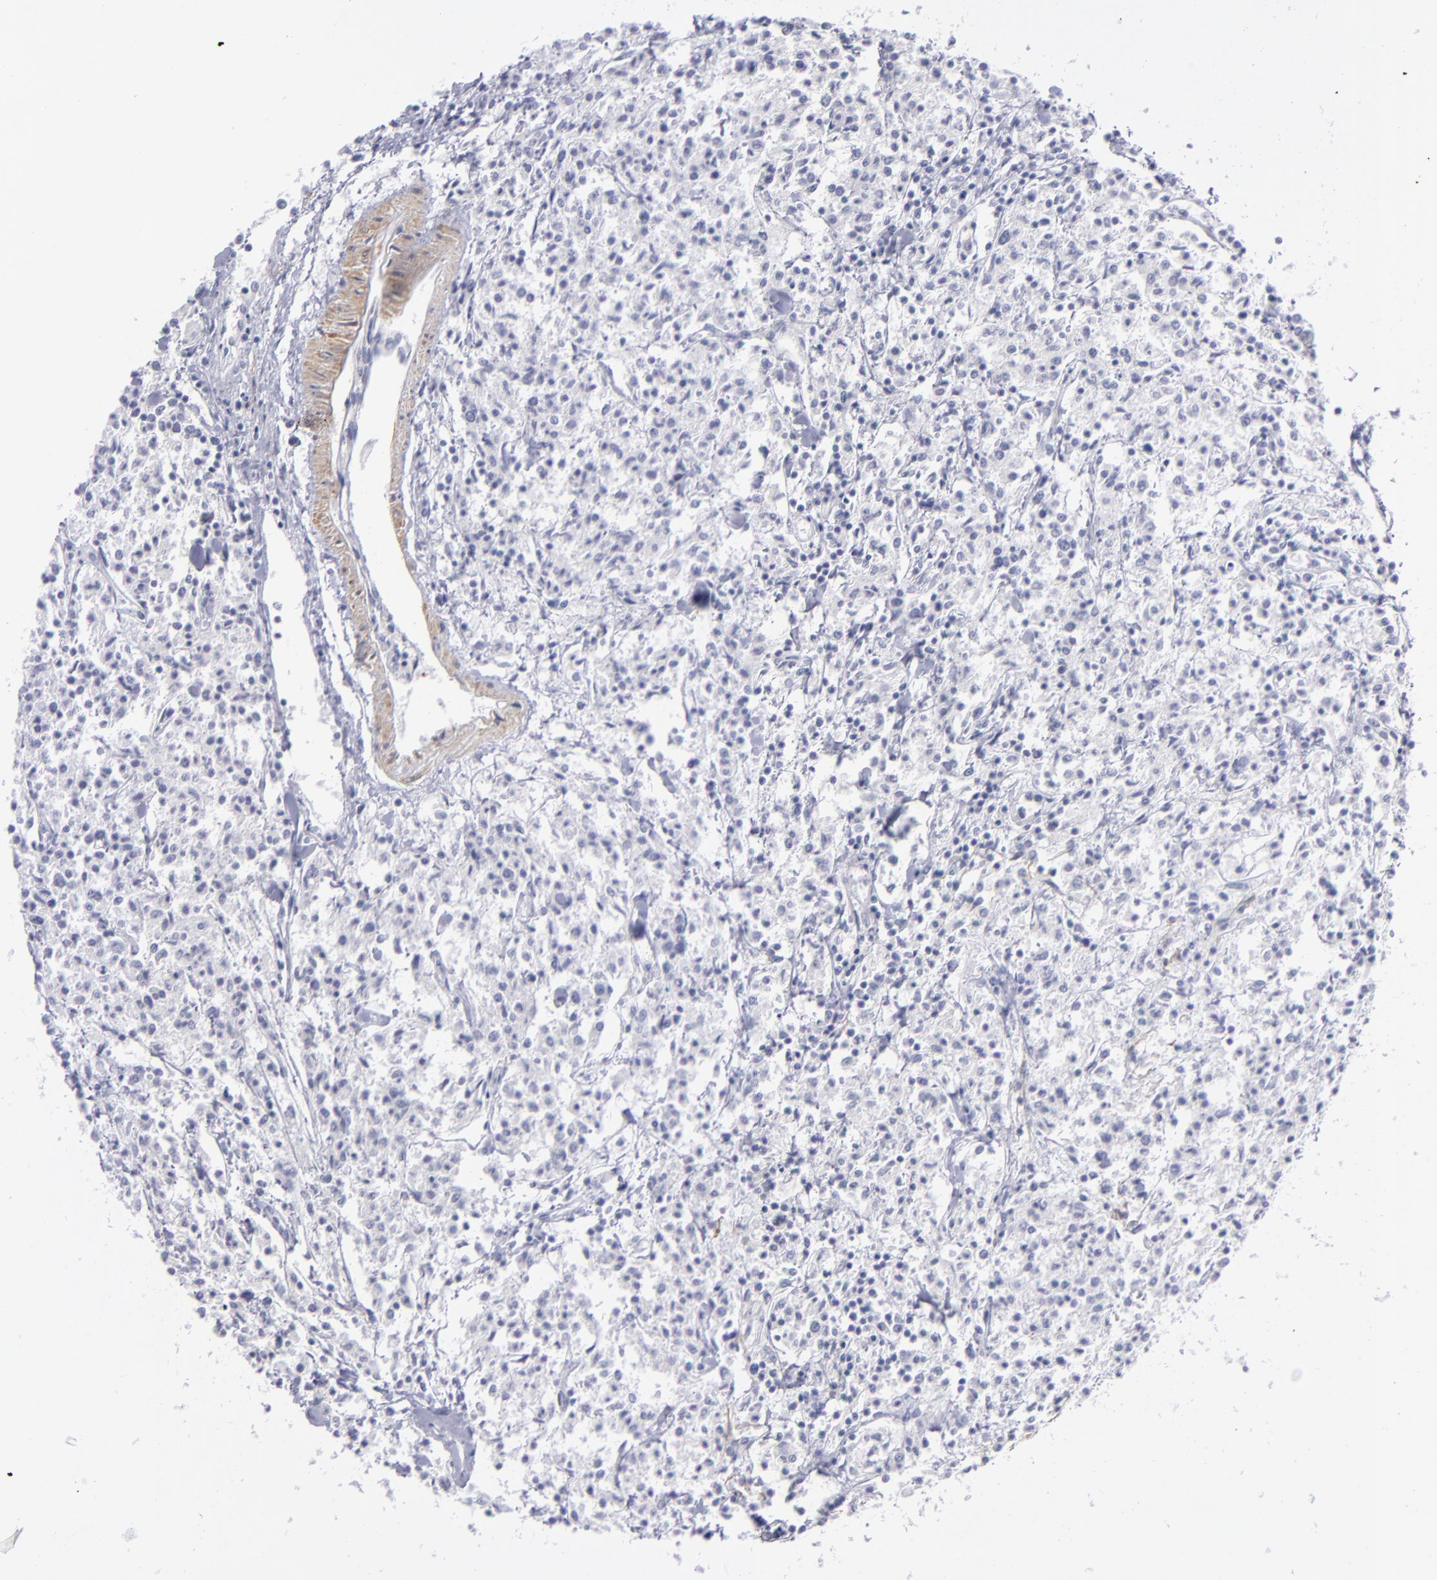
{"staining": {"intensity": "negative", "quantity": "none", "location": "none"}, "tissue": "lymphoma", "cell_type": "Tumor cells", "image_type": "cancer", "snomed": [{"axis": "morphology", "description": "Malignant lymphoma, non-Hodgkin's type, Low grade"}, {"axis": "topography", "description": "Small intestine"}], "caption": "This is a histopathology image of immunohistochemistry staining of lymphoma, which shows no positivity in tumor cells.", "gene": "MYH11", "patient": {"sex": "female", "age": 59}}